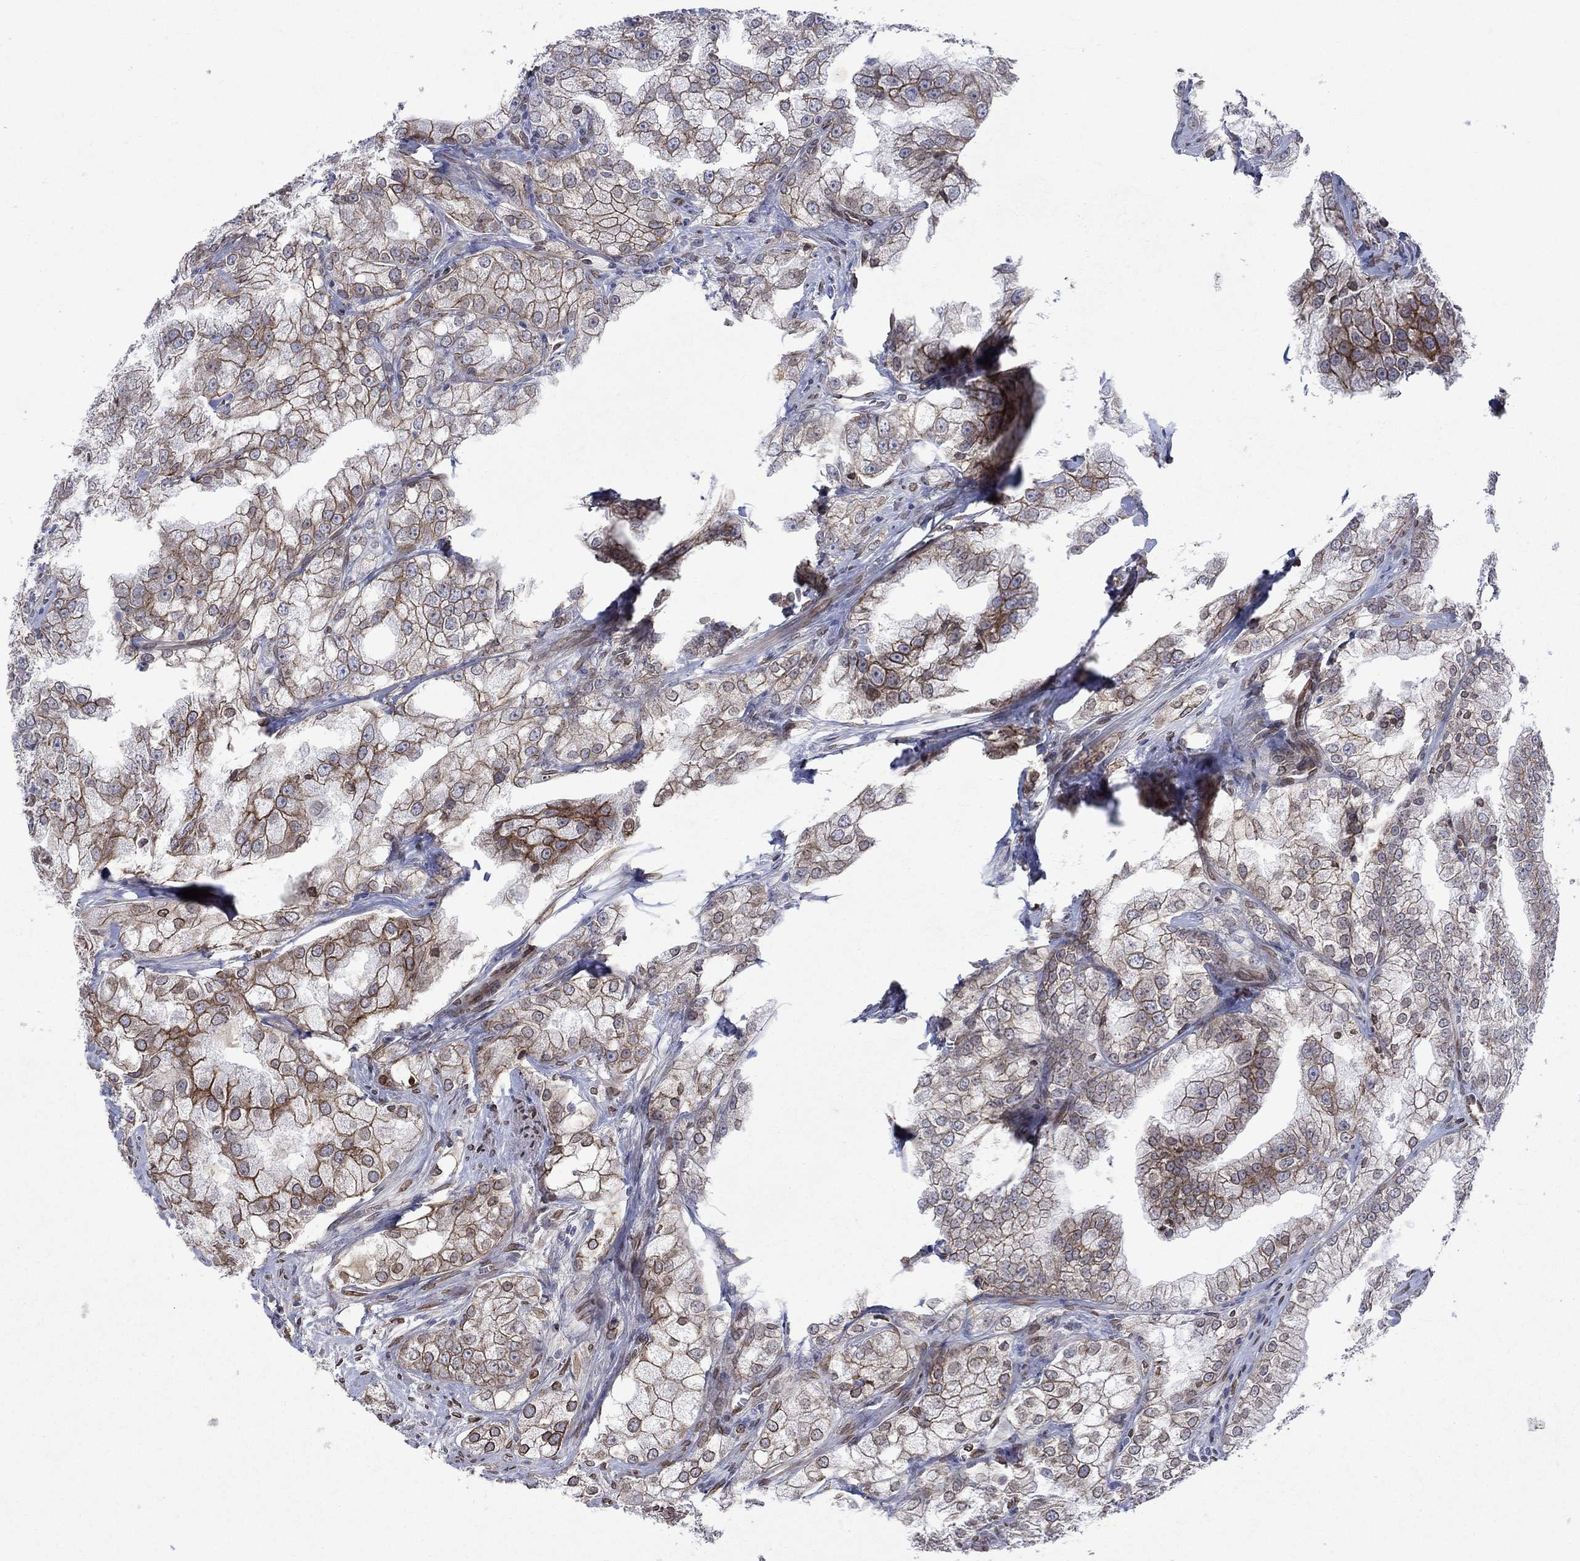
{"staining": {"intensity": "moderate", "quantity": "25%-75%", "location": "cytoplasmic/membranous"}, "tissue": "prostate cancer", "cell_type": "Tumor cells", "image_type": "cancer", "snomed": [{"axis": "morphology", "description": "Adenocarcinoma, NOS"}, {"axis": "topography", "description": "Prostate"}], "caption": "An image showing moderate cytoplasmic/membranous staining in approximately 25%-75% of tumor cells in prostate adenocarcinoma, as visualized by brown immunohistochemical staining.", "gene": "EMC9", "patient": {"sex": "male", "age": 70}}